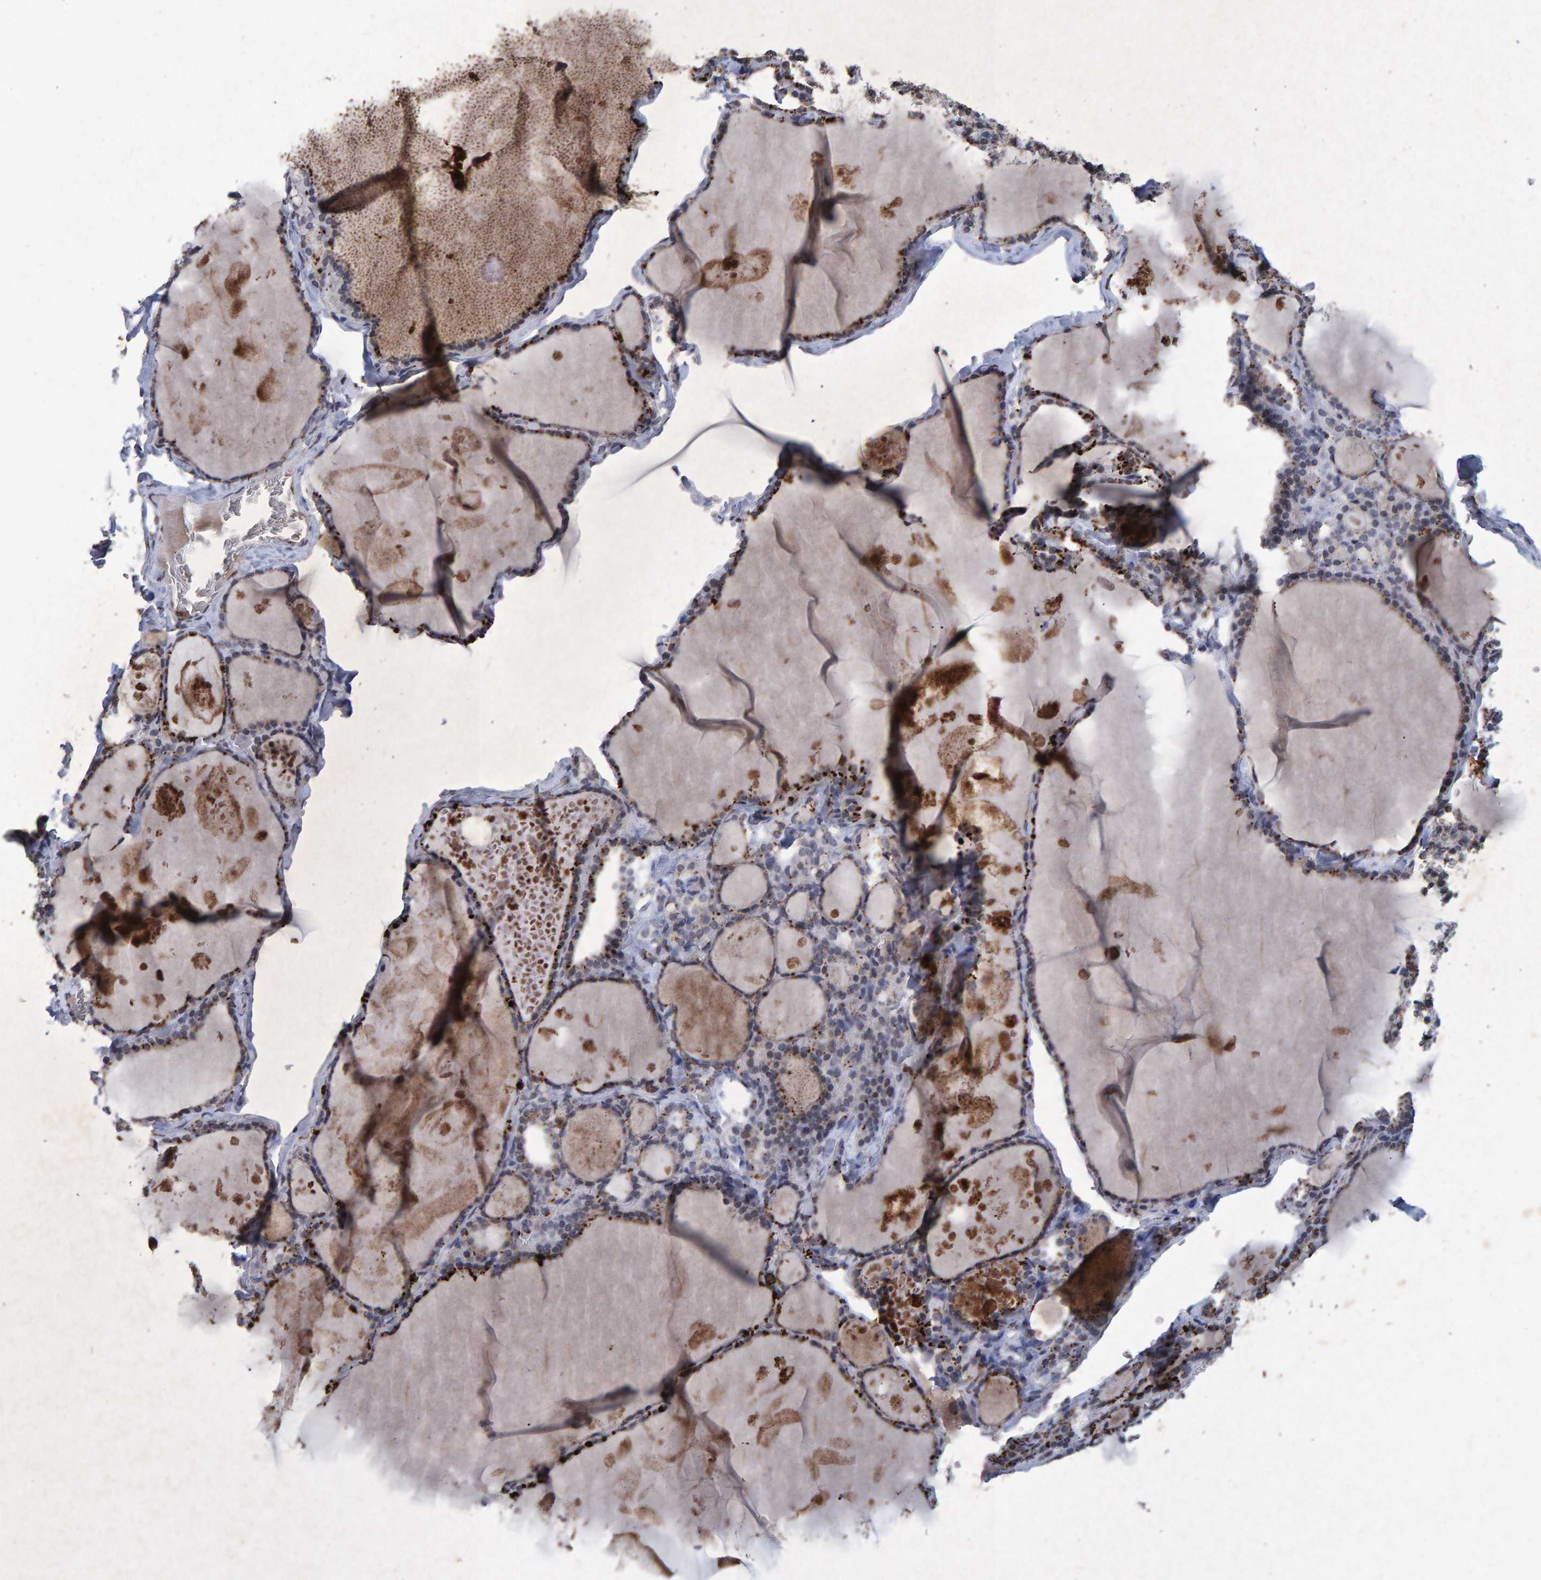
{"staining": {"intensity": "moderate", "quantity": "25%-75%", "location": "cytoplasmic/membranous"}, "tissue": "thyroid gland", "cell_type": "Glandular cells", "image_type": "normal", "snomed": [{"axis": "morphology", "description": "Normal tissue, NOS"}, {"axis": "topography", "description": "Thyroid gland"}], "caption": "Unremarkable thyroid gland was stained to show a protein in brown. There is medium levels of moderate cytoplasmic/membranous expression in about 25%-75% of glandular cells.", "gene": "GALC", "patient": {"sex": "male", "age": 56}}